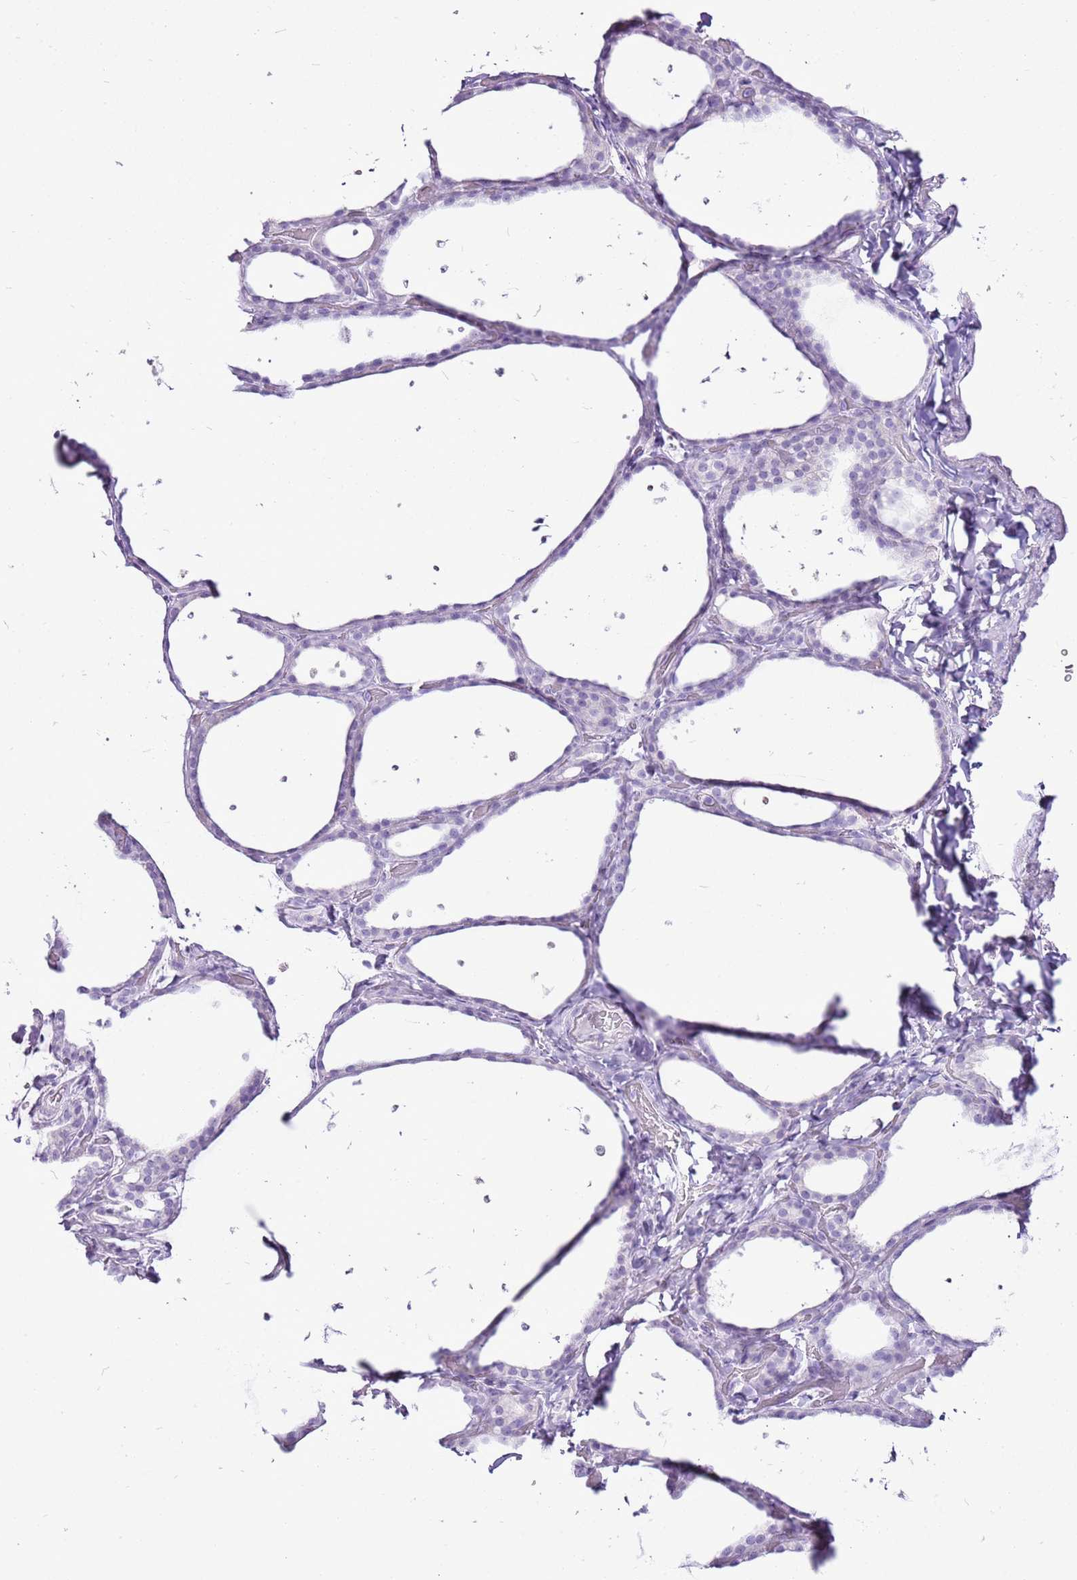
{"staining": {"intensity": "negative", "quantity": "none", "location": "none"}, "tissue": "thyroid gland", "cell_type": "Glandular cells", "image_type": "normal", "snomed": [{"axis": "morphology", "description": "Normal tissue, NOS"}, {"axis": "topography", "description": "Thyroid gland"}], "caption": "An IHC image of unremarkable thyroid gland is shown. There is no staining in glandular cells of thyroid gland.", "gene": "CNFN", "patient": {"sex": "female", "age": 44}}